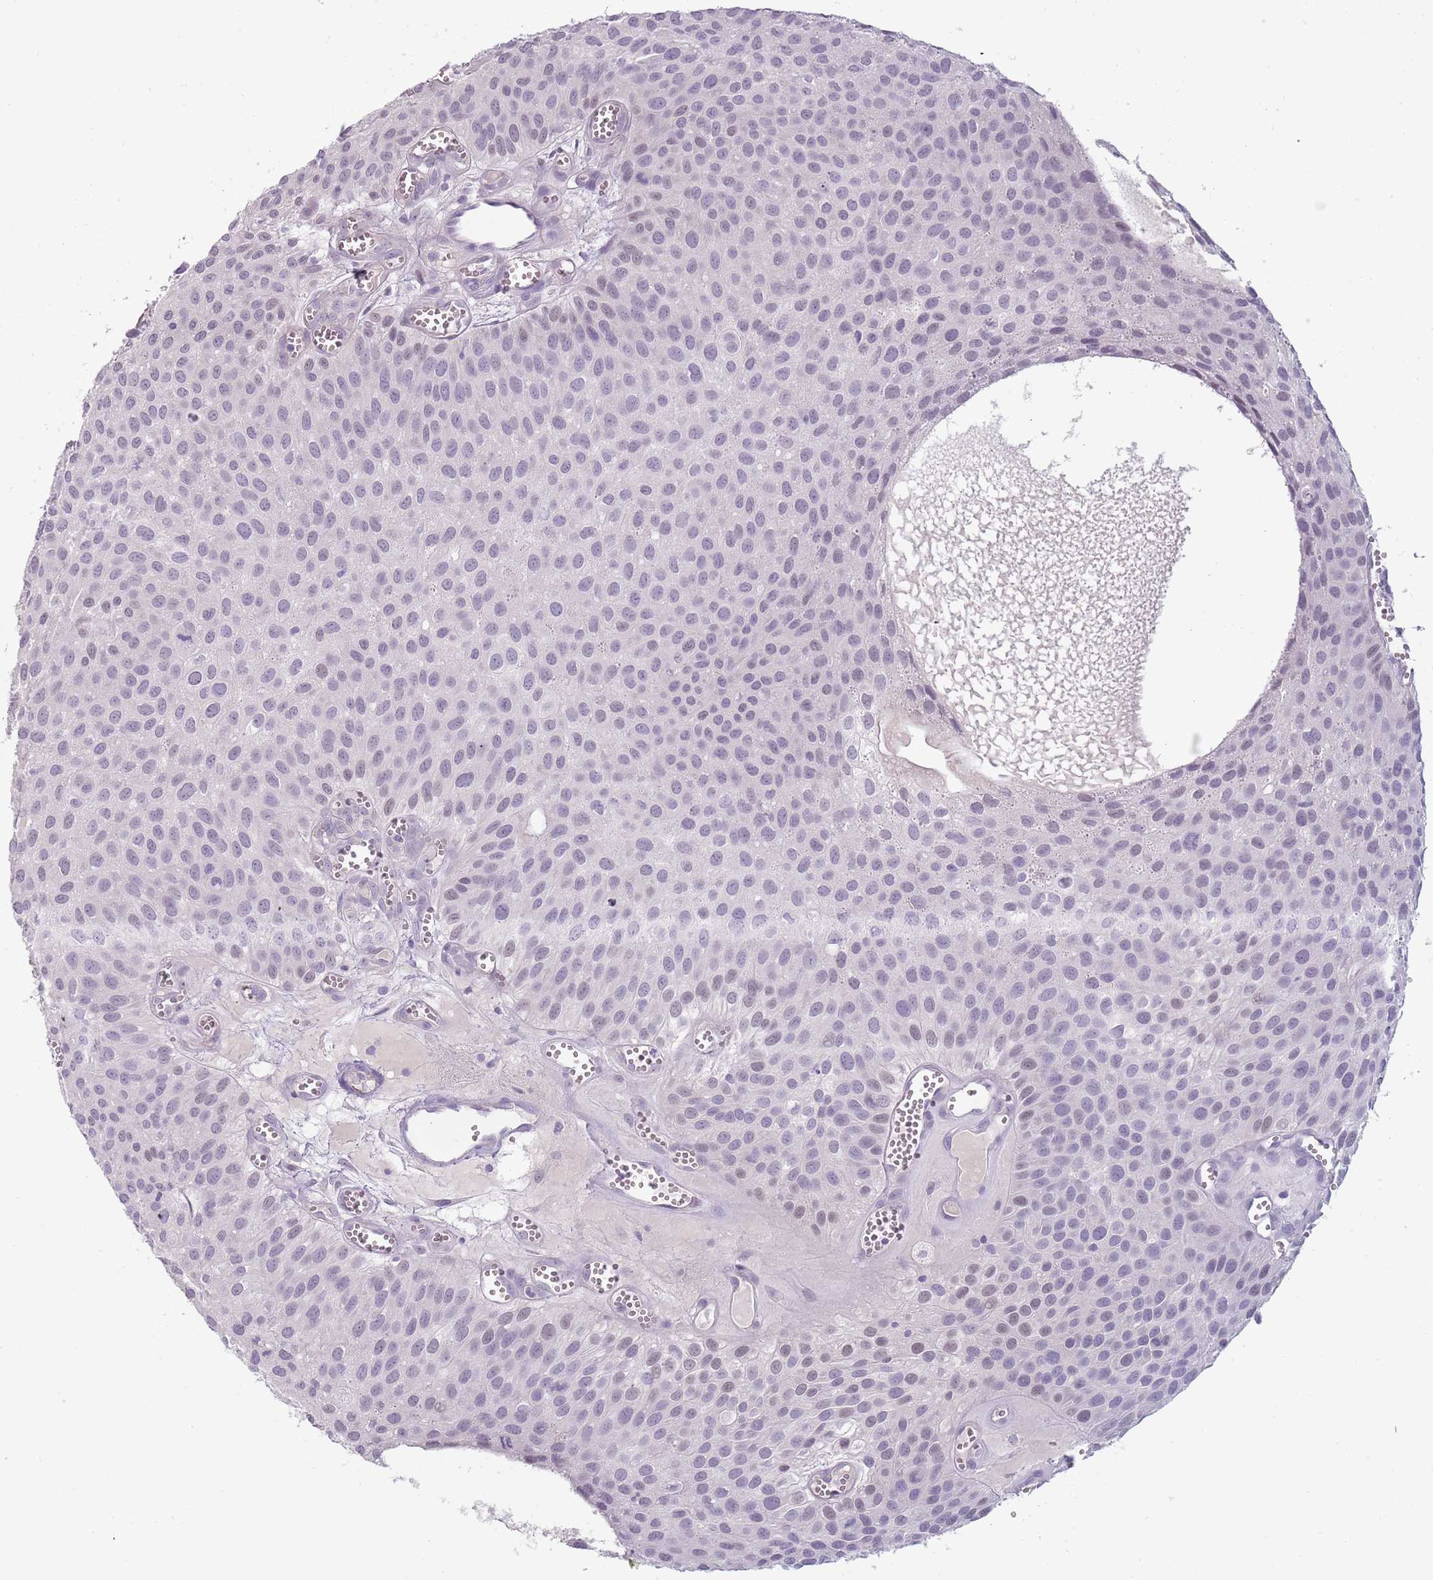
{"staining": {"intensity": "negative", "quantity": "none", "location": "none"}, "tissue": "urothelial cancer", "cell_type": "Tumor cells", "image_type": "cancer", "snomed": [{"axis": "morphology", "description": "Urothelial carcinoma, Low grade"}, {"axis": "topography", "description": "Urinary bladder"}], "caption": "This is an immunohistochemistry (IHC) photomicrograph of urothelial carcinoma (low-grade). There is no staining in tumor cells.", "gene": "RFX2", "patient": {"sex": "male", "age": 88}}